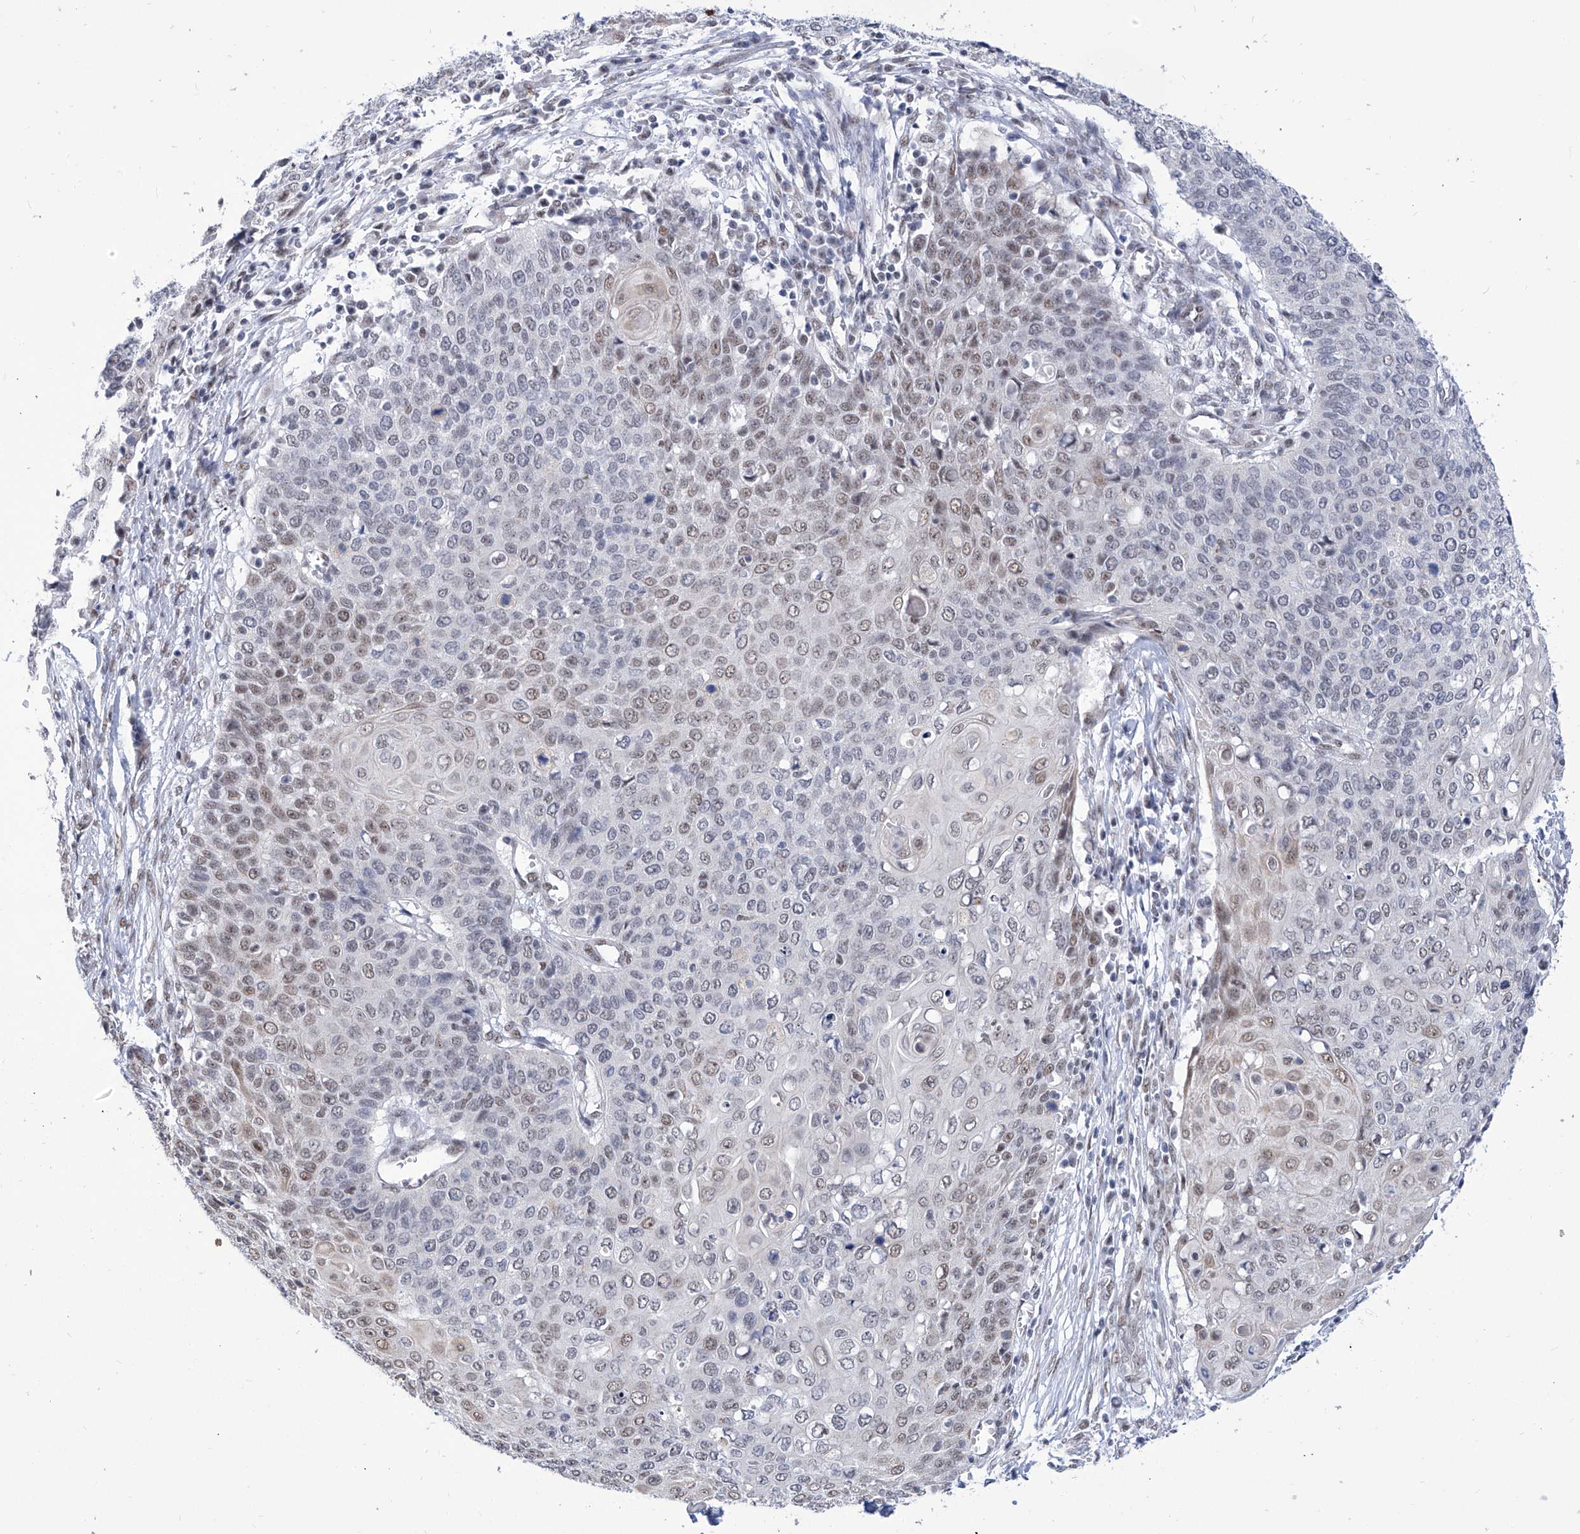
{"staining": {"intensity": "weak", "quantity": "25%-75%", "location": "nuclear"}, "tissue": "cervical cancer", "cell_type": "Tumor cells", "image_type": "cancer", "snomed": [{"axis": "morphology", "description": "Squamous cell carcinoma, NOS"}, {"axis": "topography", "description": "Cervix"}], "caption": "Squamous cell carcinoma (cervical) stained with a brown dye demonstrates weak nuclear positive positivity in approximately 25%-75% of tumor cells.", "gene": "SART1", "patient": {"sex": "female", "age": 39}}